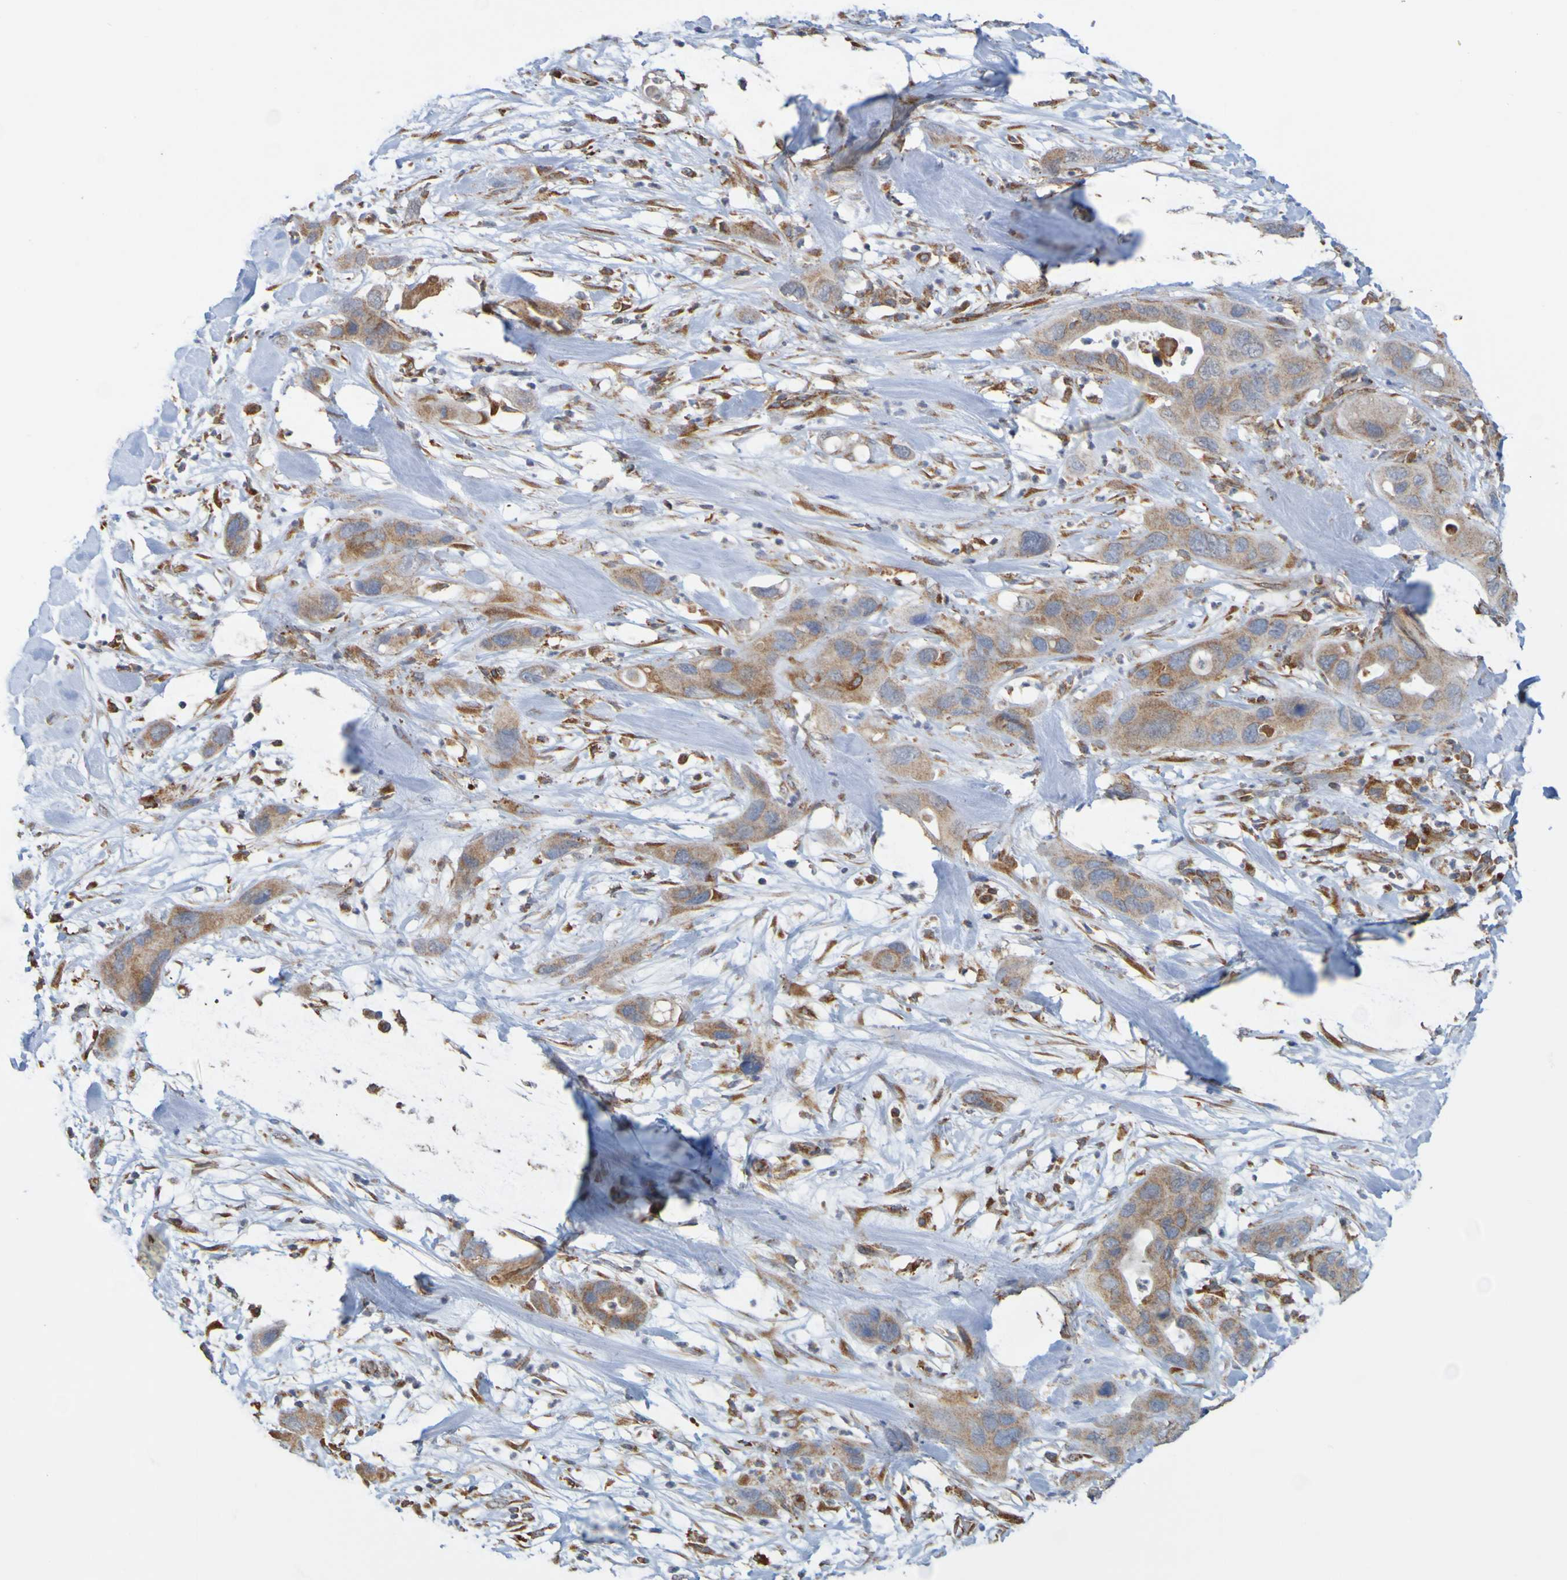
{"staining": {"intensity": "moderate", "quantity": ">75%", "location": "cytoplasmic/membranous"}, "tissue": "pancreatic cancer", "cell_type": "Tumor cells", "image_type": "cancer", "snomed": [{"axis": "morphology", "description": "Adenocarcinoma, NOS"}, {"axis": "topography", "description": "Pancreas"}], "caption": "The image exhibits a brown stain indicating the presence of a protein in the cytoplasmic/membranous of tumor cells in pancreatic cancer.", "gene": "PDIA3", "patient": {"sex": "female", "age": 71}}